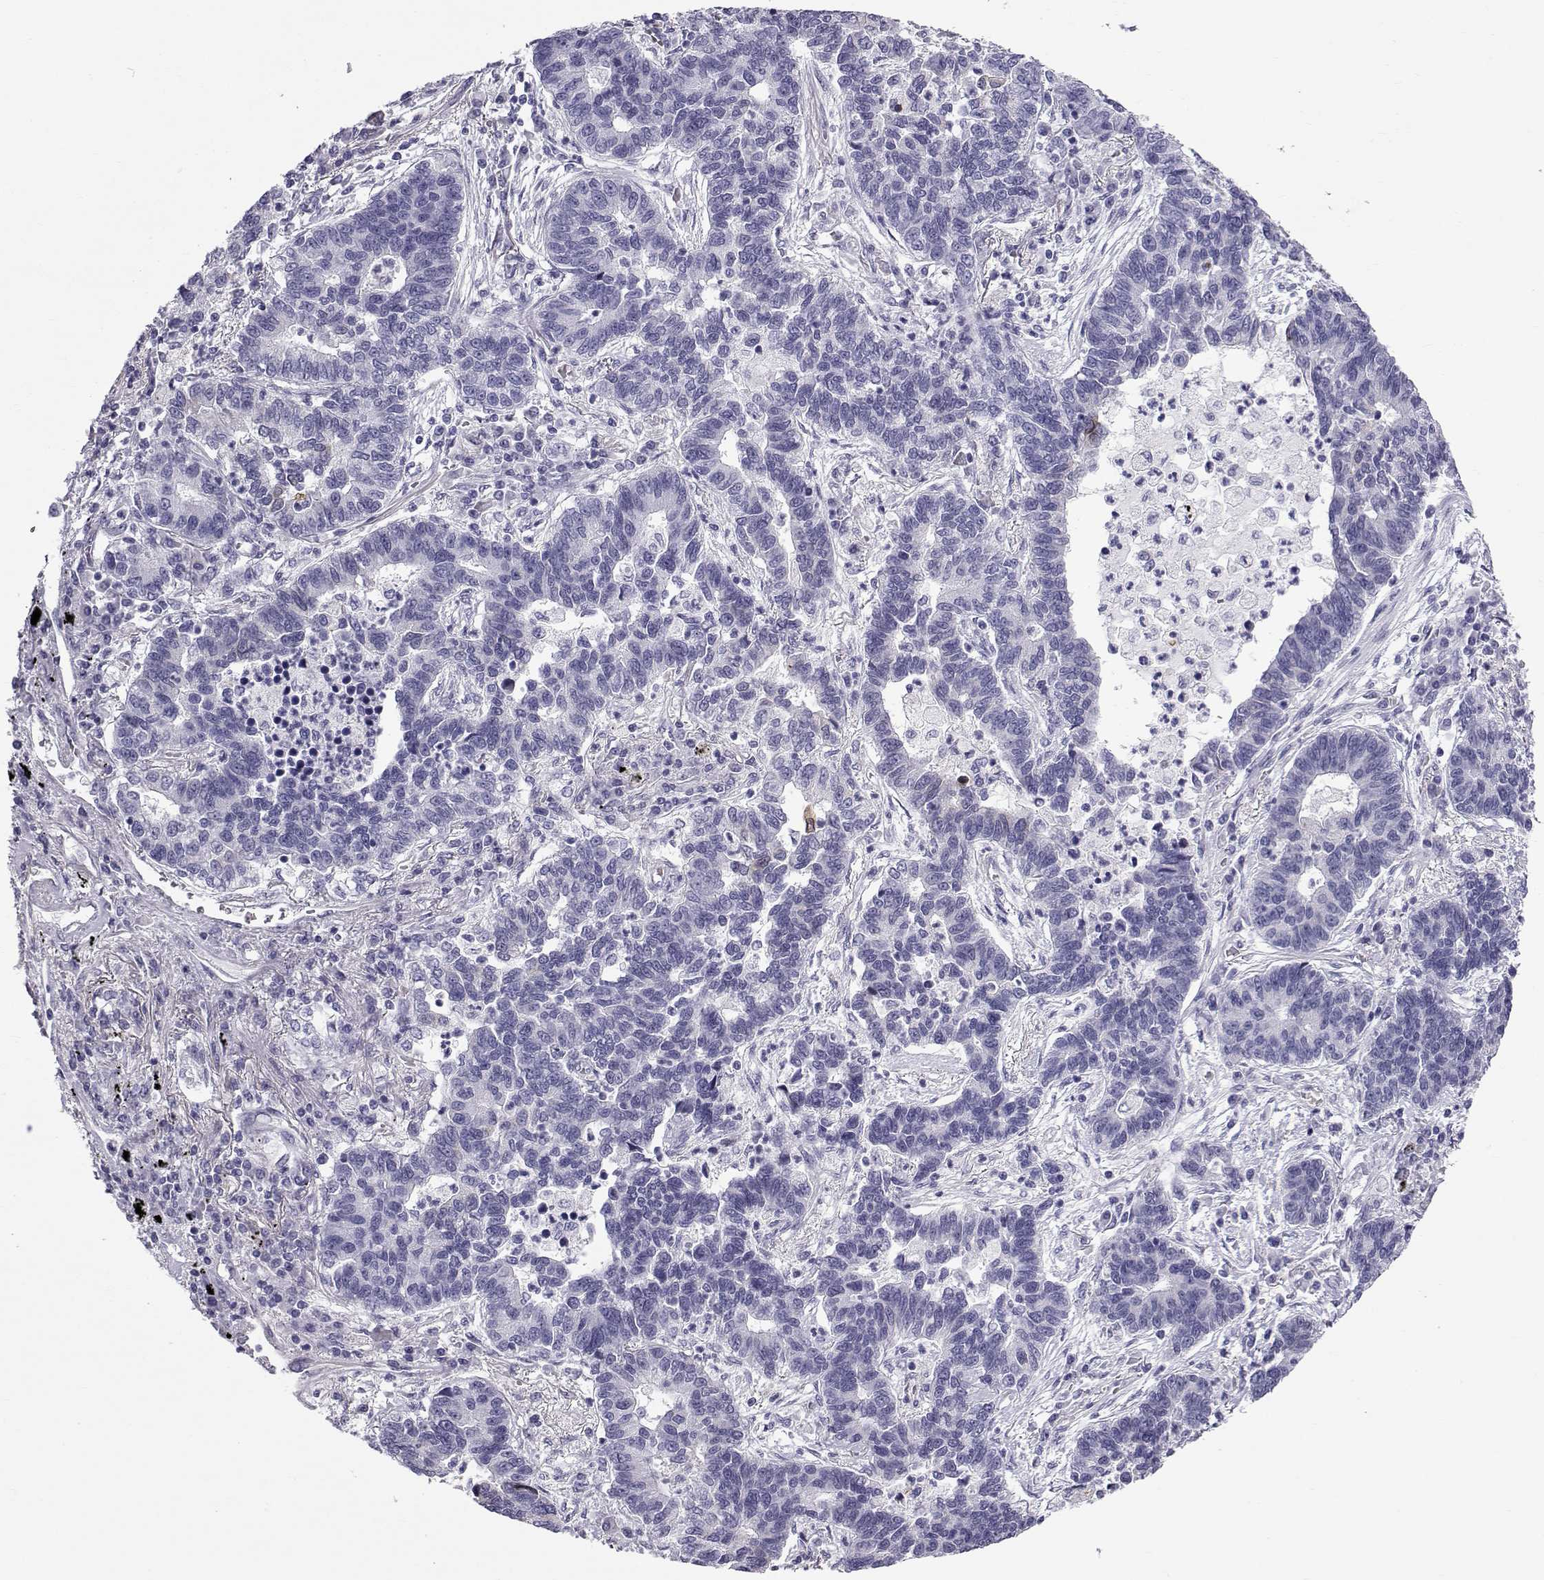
{"staining": {"intensity": "negative", "quantity": "none", "location": "none"}, "tissue": "lung cancer", "cell_type": "Tumor cells", "image_type": "cancer", "snomed": [{"axis": "morphology", "description": "Adenocarcinoma, NOS"}, {"axis": "topography", "description": "Lung"}], "caption": "An immunohistochemistry photomicrograph of lung cancer is shown. There is no staining in tumor cells of lung cancer.", "gene": "RNASE12", "patient": {"sex": "female", "age": 57}}